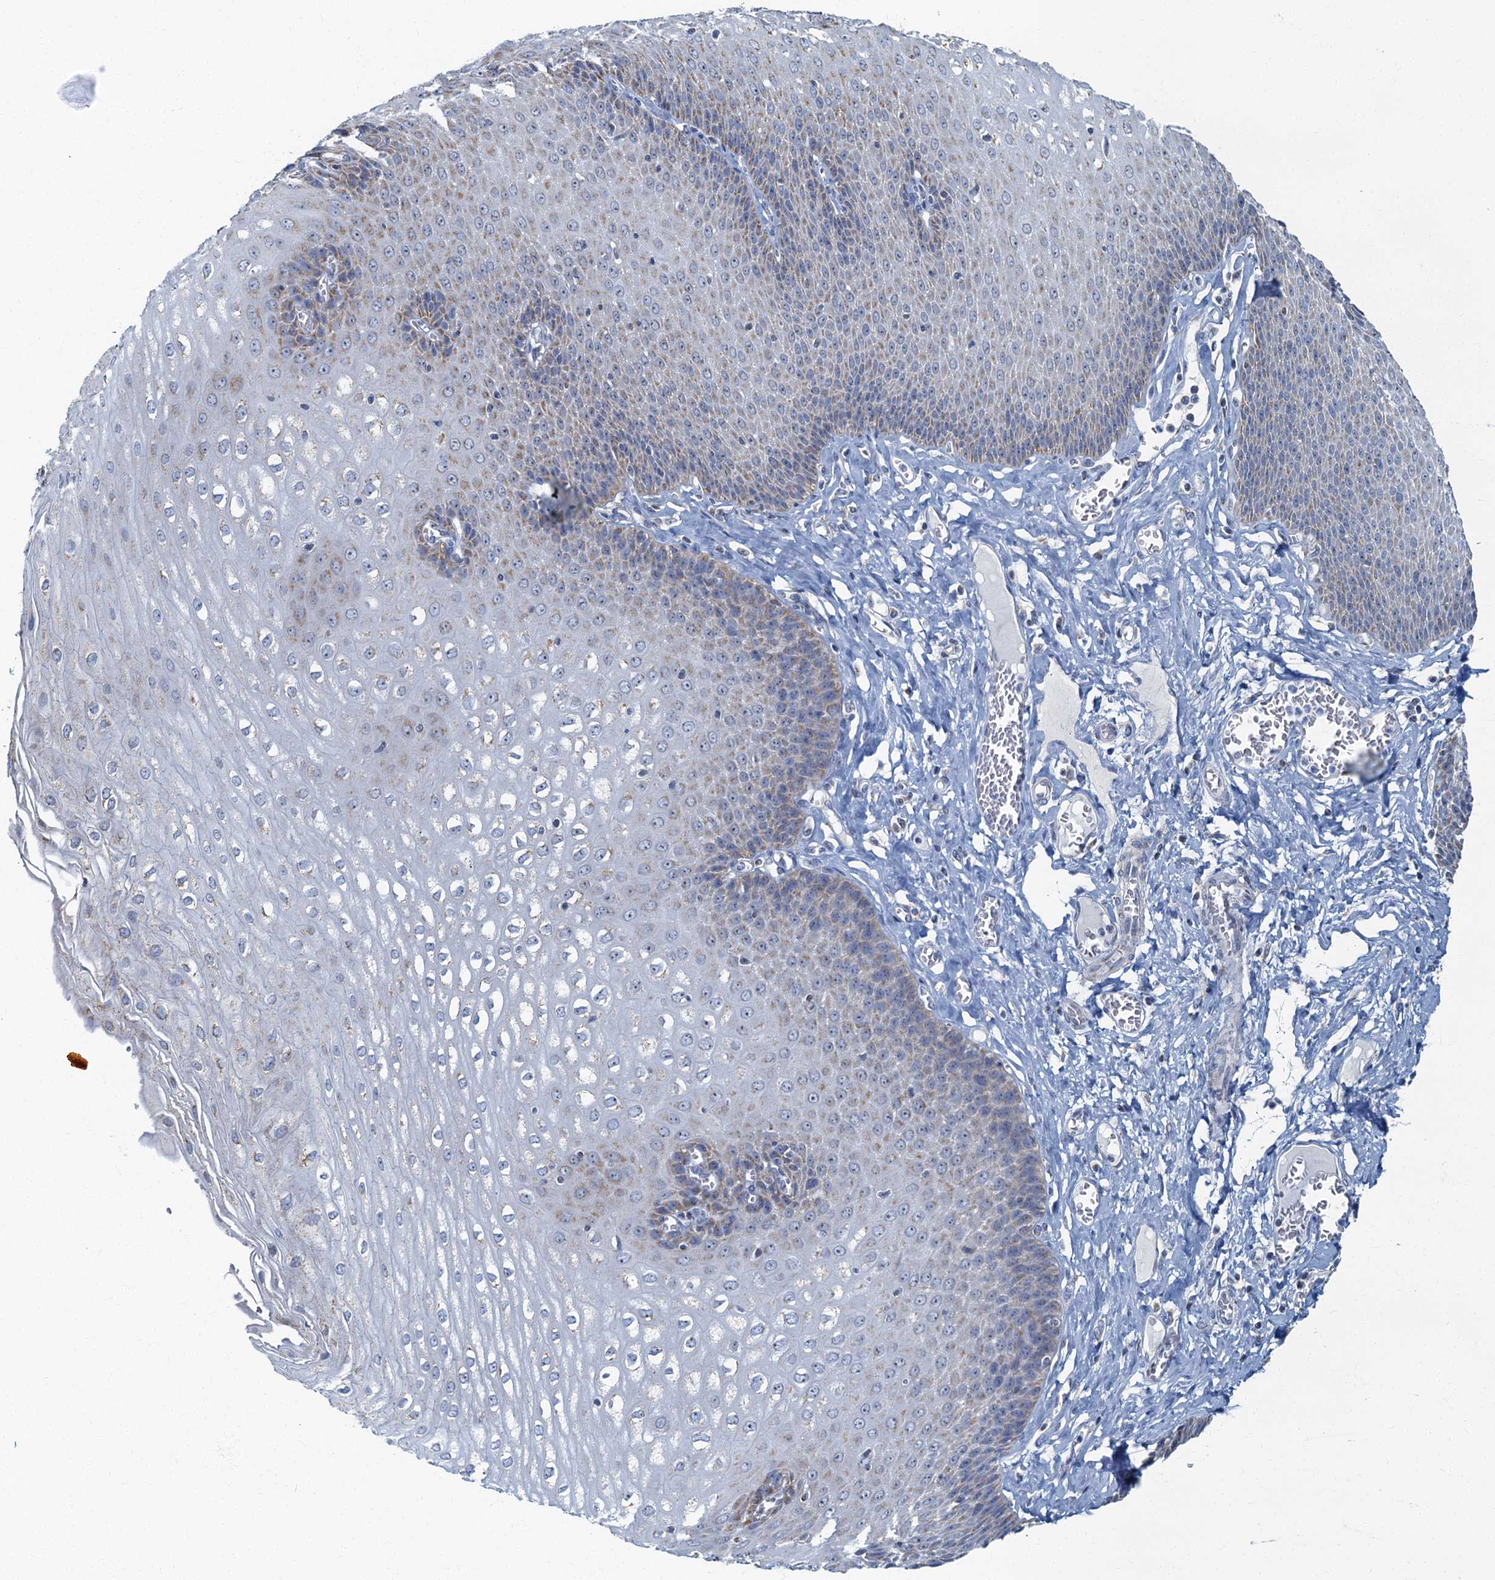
{"staining": {"intensity": "moderate", "quantity": "25%-75%", "location": "cytoplasmic/membranous"}, "tissue": "esophagus", "cell_type": "Squamous epithelial cells", "image_type": "normal", "snomed": [{"axis": "morphology", "description": "Normal tissue, NOS"}, {"axis": "topography", "description": "Esophagus"}], "caption": "Immunohistochemistry photomicrograph of unremarkable human esophagus stained for a protein (brown), which shows medium levels of moderate cytoplasmic/membranous expression in approximately 25%-75% of squamous epithelial cells.", "gene": "RAD9B", "patient": {"sex": "male", "age": 60}}